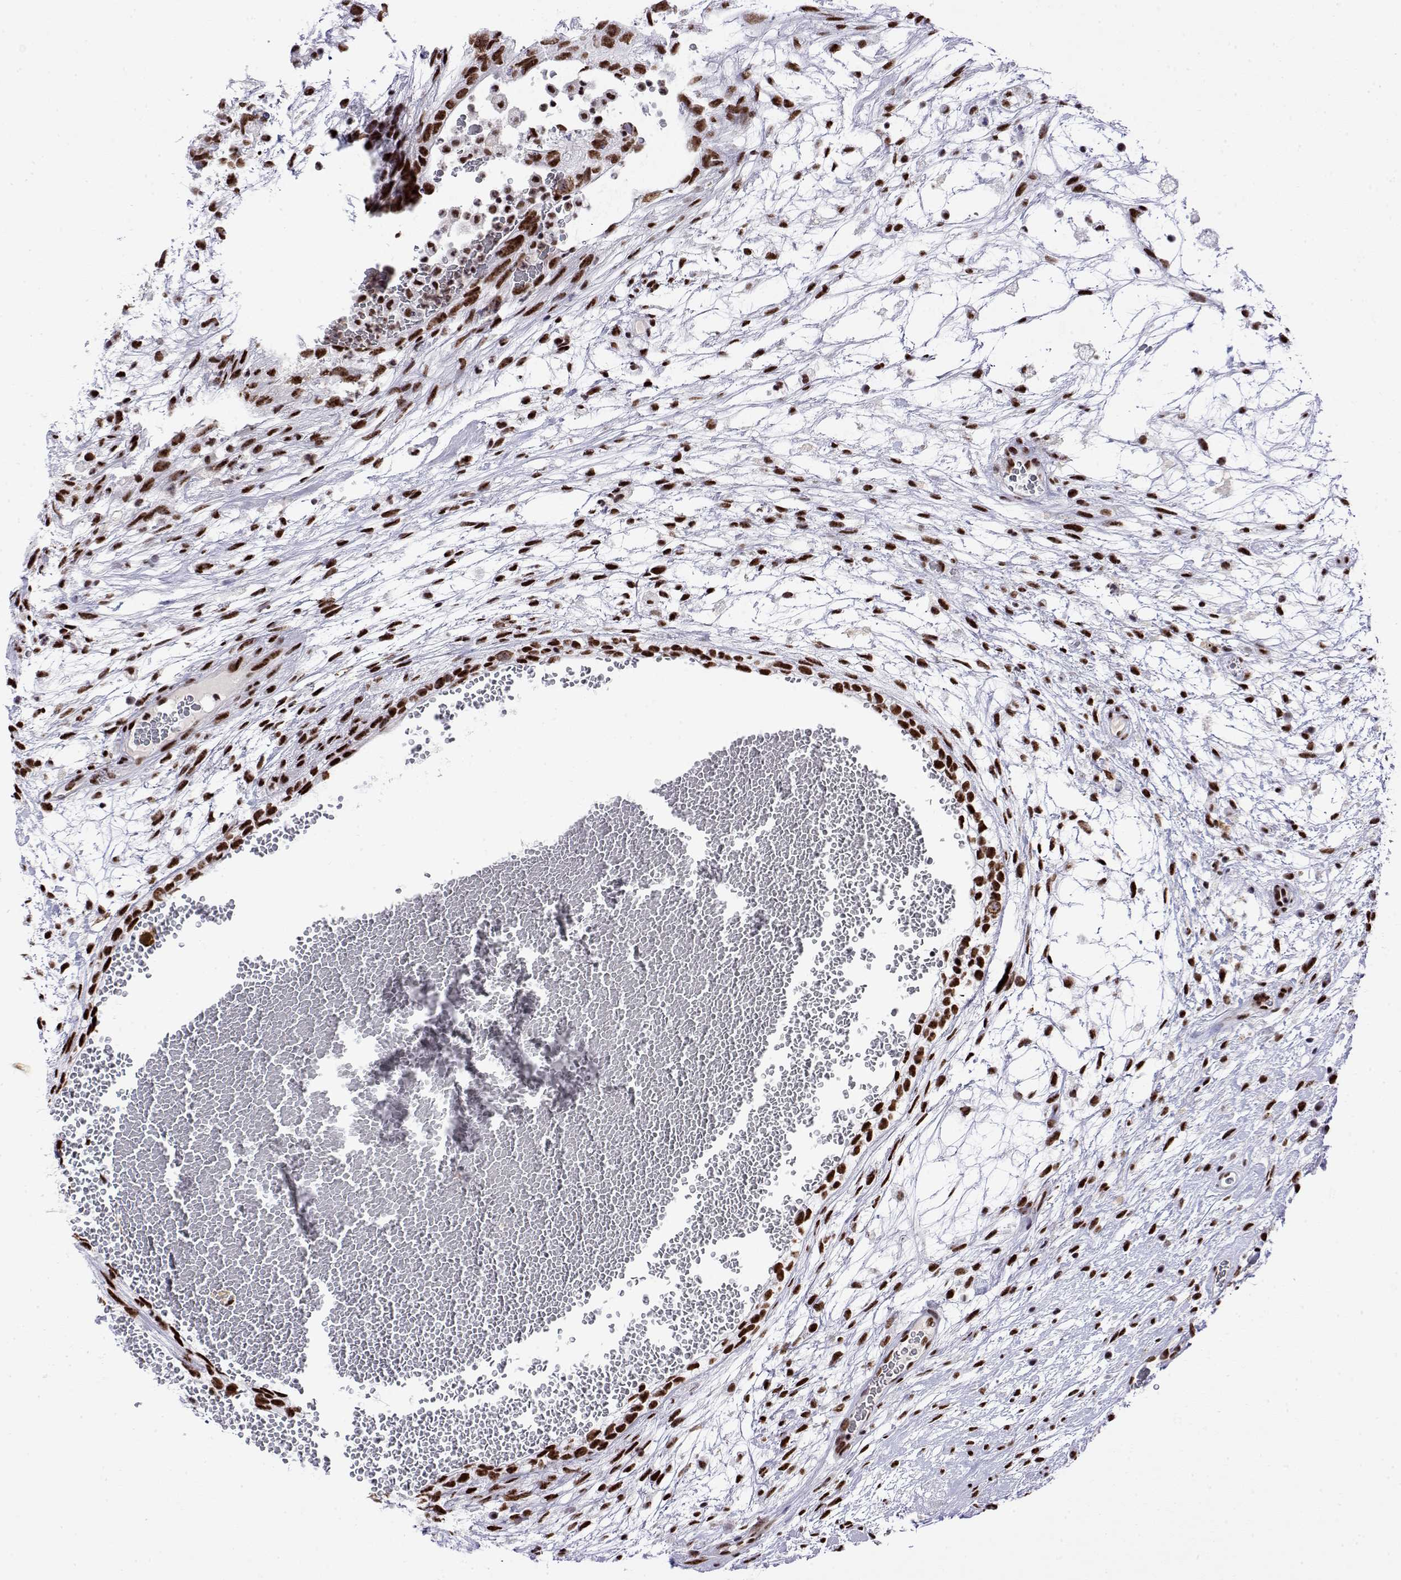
{"staining": {"intensity": "strong", "quantity": ">75%", "location": "nuclear"}, "tissue": "testis cancer", "cell_type": "Tumor cells", "image_type": "cancer", "snomed": [{"axis": "morphology", "description": "Normal tissue, NOS"}, {"axis": "morphology", "description": "Carcinoma, Embryonal, NOS"}, {"axis": "topography", "description": "Testis"}], "caption": "DAB (3,3'-diaminobenzidine) immunohistochemical staining of human embryonal carcinoma (testis) shows strong nuclear protein expression in approximately >75% of tumor cells. (Stains: DAB in brown, nuclei in blue, Microscopy: brightfield microscopy at high magnification).", "gene": "POLDIP3", "patient": {"sex": "male", "age": 32}}